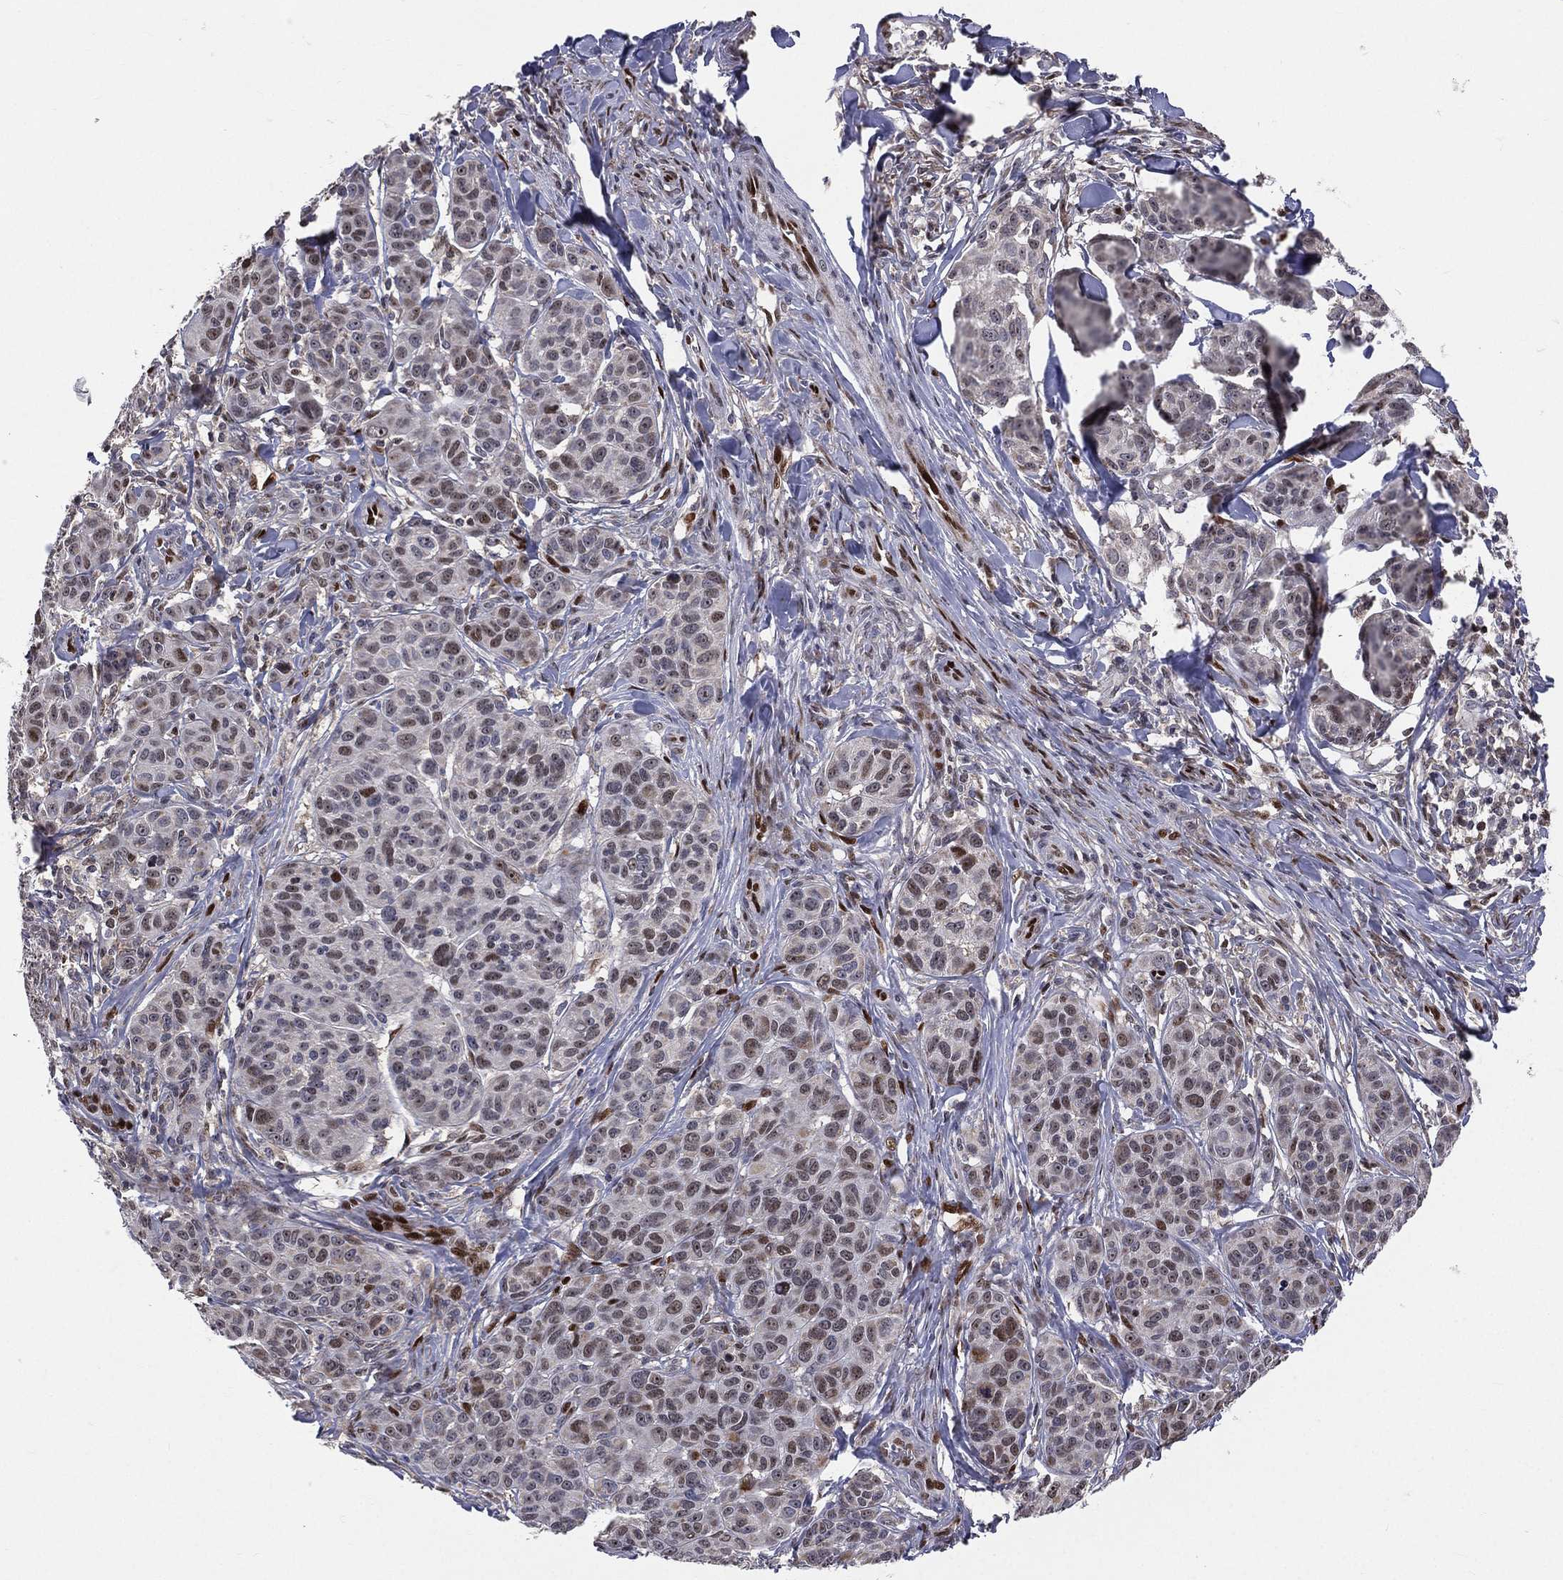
{"staining": {"intensity": "moderate", "quantity": "<25%", "location": "nuclear"}, "tissue": "melanoma", "cell_type": "Tumor cells", "image_type": "cancer", "snomed": [{"axis": "morphology", "description": "Malignant melanoma, NOS"}, {"axis": "topography", "description": "Skin"}], "caption": "IHC (DAB (3,3'-diaminobenzidine)) staining of melanoma exhibits moderate nuclear protein expression in approximately <25% of tumor cells.", "gene": "ZEB1", "patient": {"sex": "male", "age": 79}}